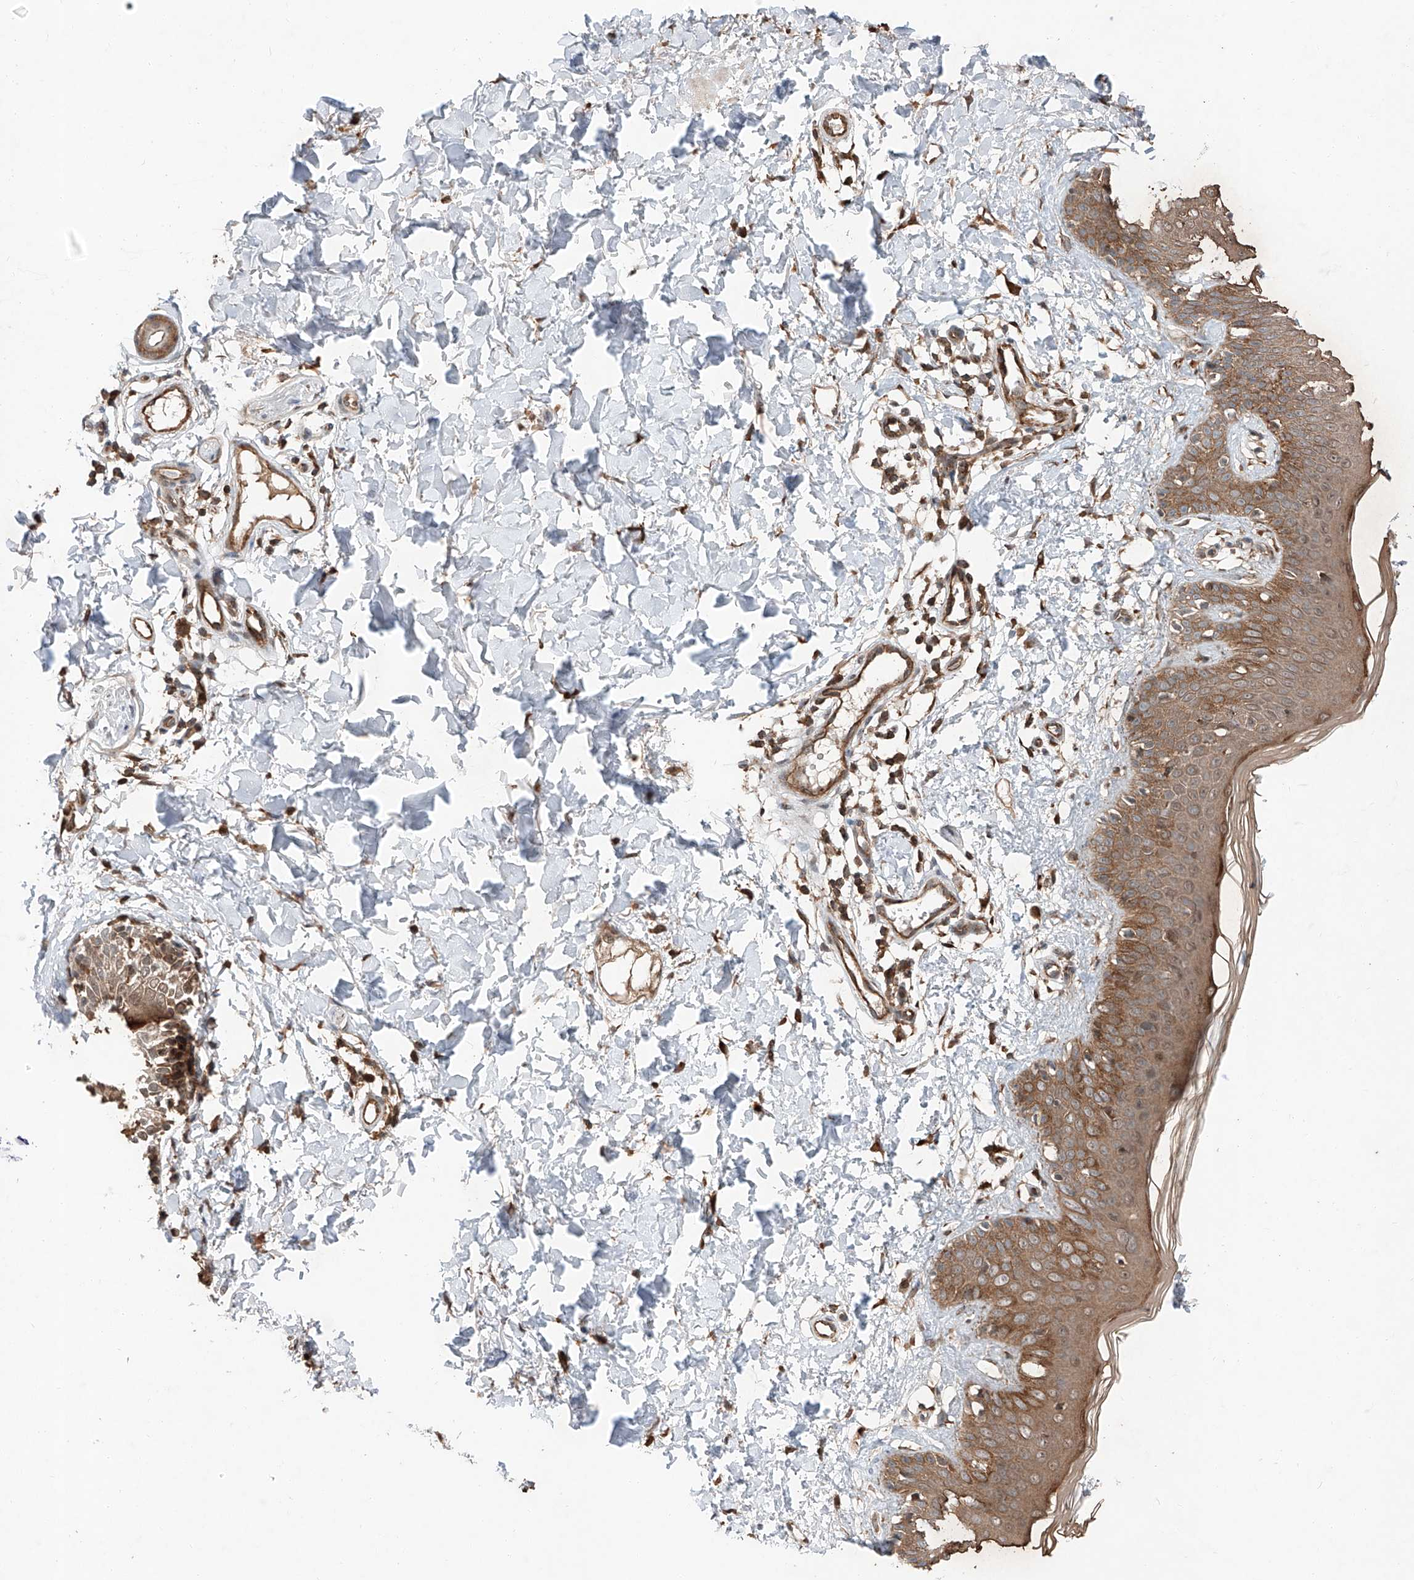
{"staining": {"intensity": "strong", "quantity": "25%-75%", "location": "cytoplasmic/membranous,nuclear"}, "tissue": "skin", "cell_type": "Fibroblasts", "image_type": "normal", "snomed": [{"axis": "morphology", "description": "Normal tissue, NOS"}, {"axis": "topography", "description": "Skin"}], "caption": "Immunohistochemistry (IHC) staining of benign skin, which reveals high levels of strong cytoplasmic/membranous,nuclear staining in approximately 25%-75% of fibroblasts indicating strong cytoplasmic/membranous,nuclear protein expression. The staining was performed using DAB (3,3'-diaminobenzidine) (brown) for protein detection and nuclei were counterstained in hematoxylin (blue).", "gene": "ZFP28", "patient": {"sex": "male", "age": 37}}